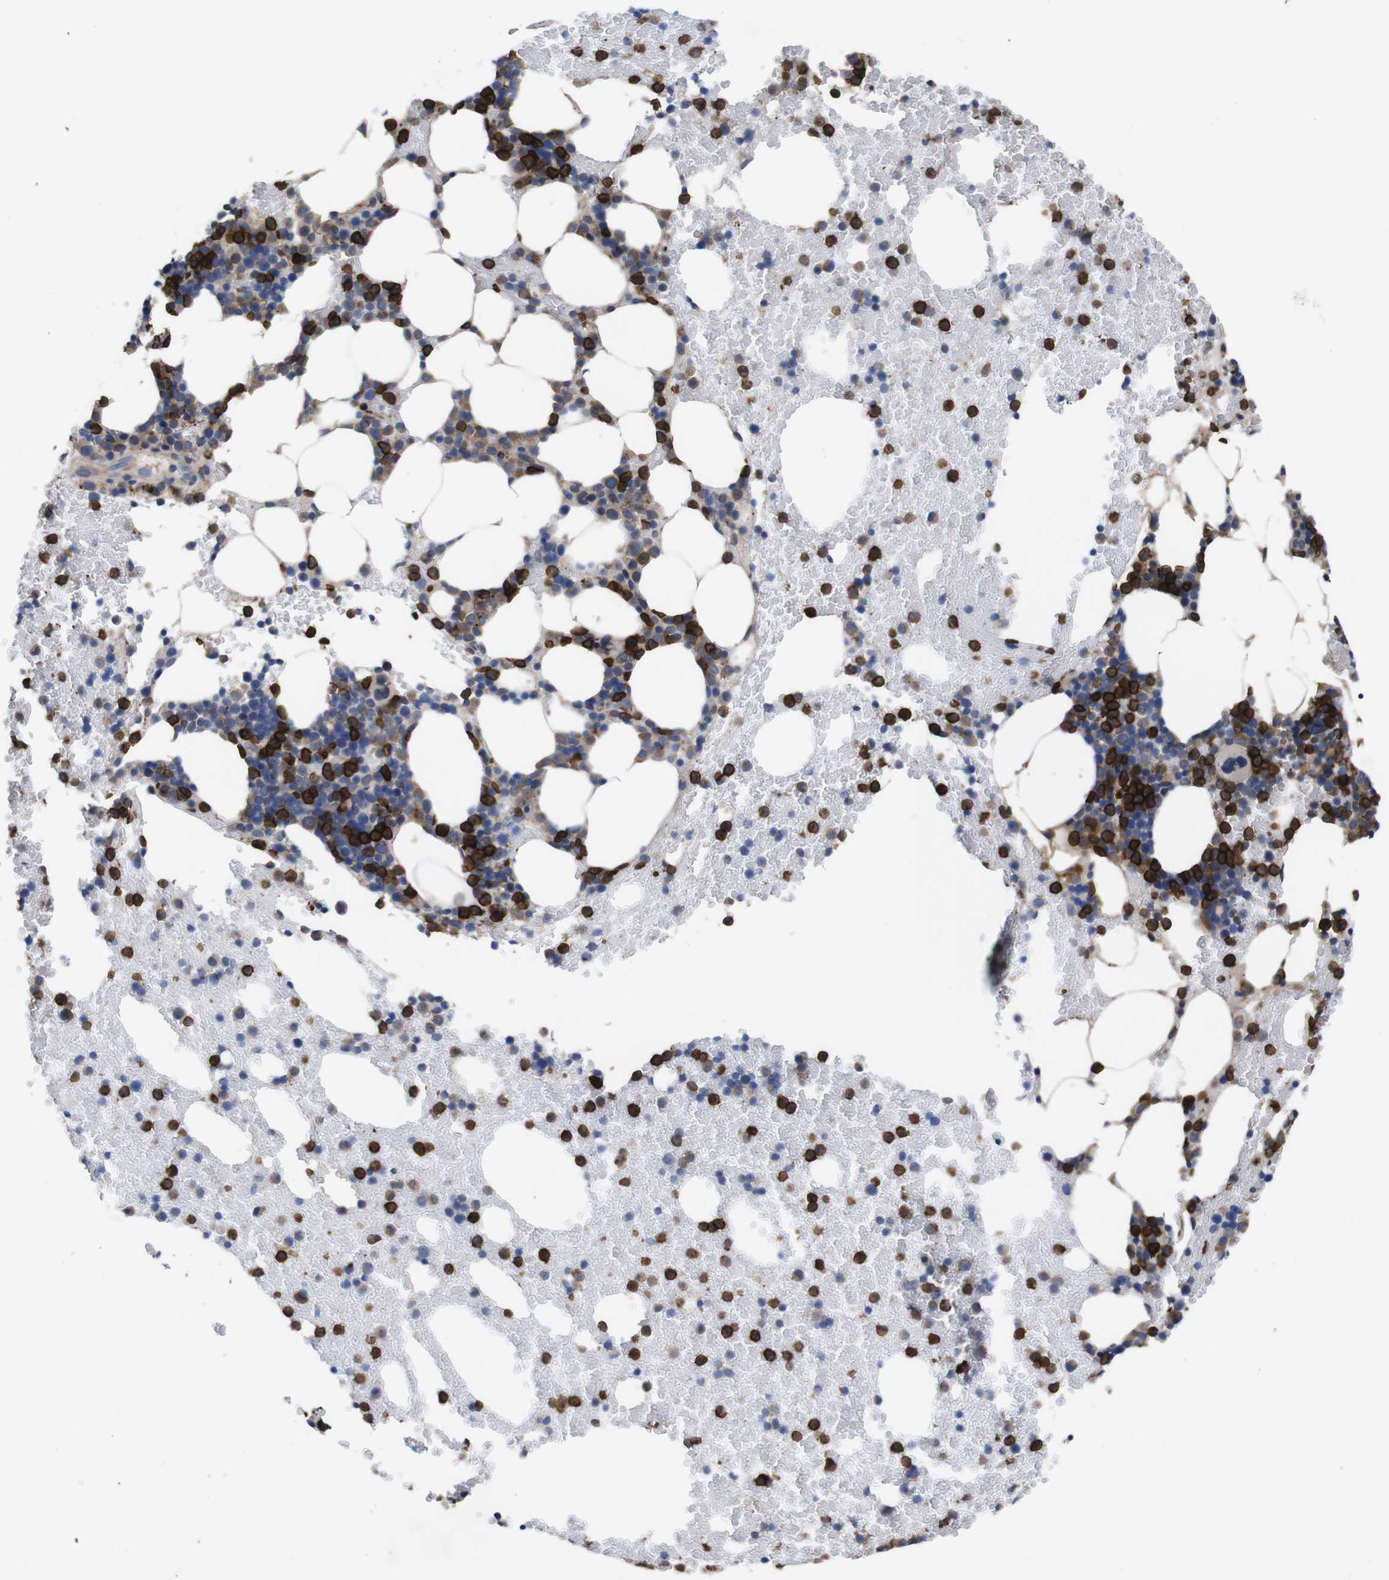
{"staining": {"intensity": "strong", "quantity": "25%-75%", "location": "cytoplasmic/membranous"}, "tissue": "bone marrow", "cell_type": "Hematopoietic cells", "image_type": "normal", "snomed": [{"axis": "morphology", "description": "Normal tissue, NOS"}, {"axis": "morphology", "description": "Inflammation, NOS"}, {"axis": "topography", "description": "Bone marrow"}], "caption": "Immunohistochemistry of unremarkable human bone marrow shows high levels of strong cytoplasmic/membranous expression in approximately 25%-75% of hematopoietic cells.", "gene": "C5AR1", "patient": {"sex": "female", "age": 70}}